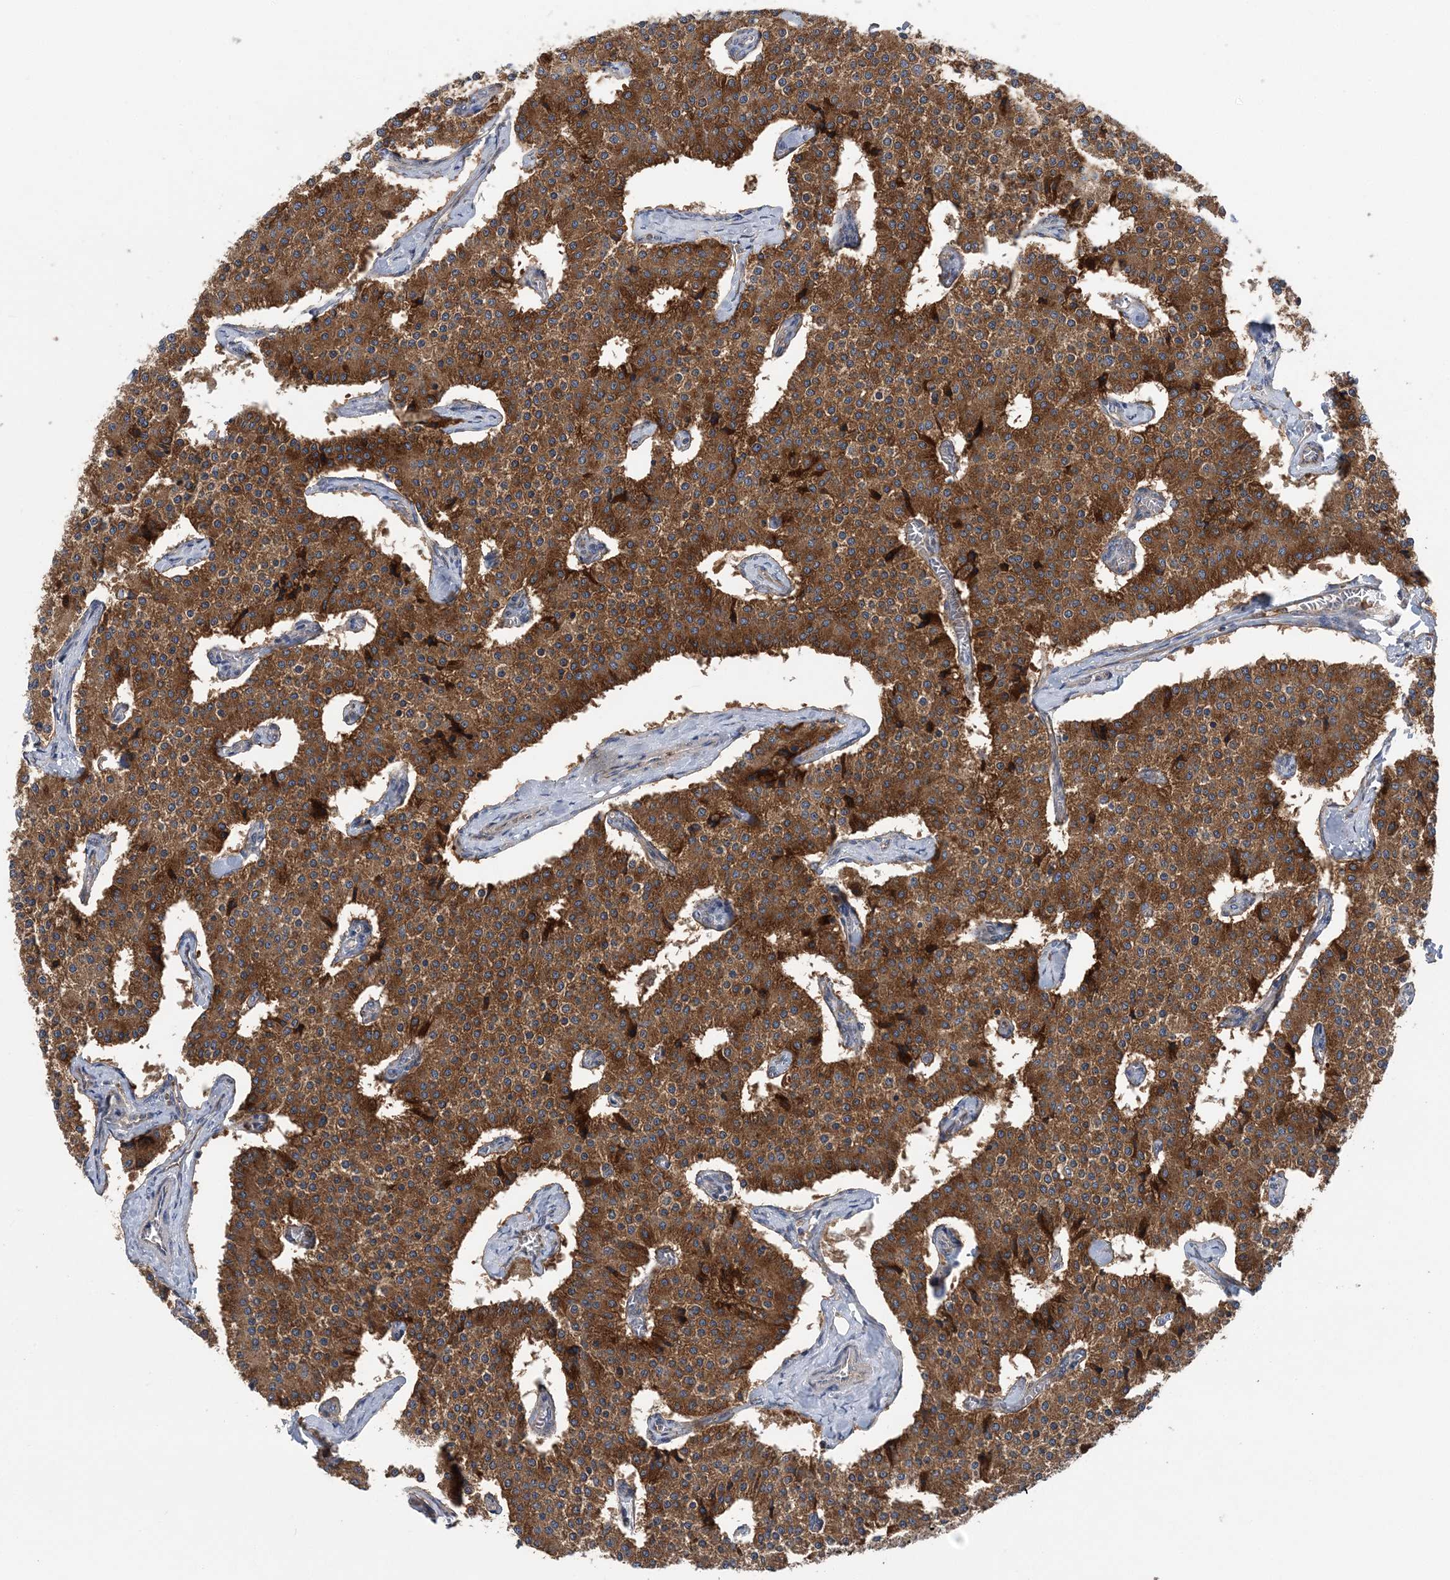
{"staining": {"intensity": "strong", "quantity": ">75%", "location": "cytoplasmic/membranous"}, "tissue": "carcinoid", "cell_type": "Tumor cells", "image_type": "cancer", "snomed": [{"axis": "morphology", "description": "Carcinoid, malignant, NOS"}, {"axis": "topography", "description": "Colon"}], "caption": "Immunohistochemistry (IHC) (DAB (3,3'-diaminobenzidine)) staining of carcinoid demonstrates strong cytoplasmic/membranous protein staining in approximately >75% of tumor cells. Nuclei are stained in blue.", "gene": "PTTG1IP", "patient": {"sex": "female", "age": 52}}